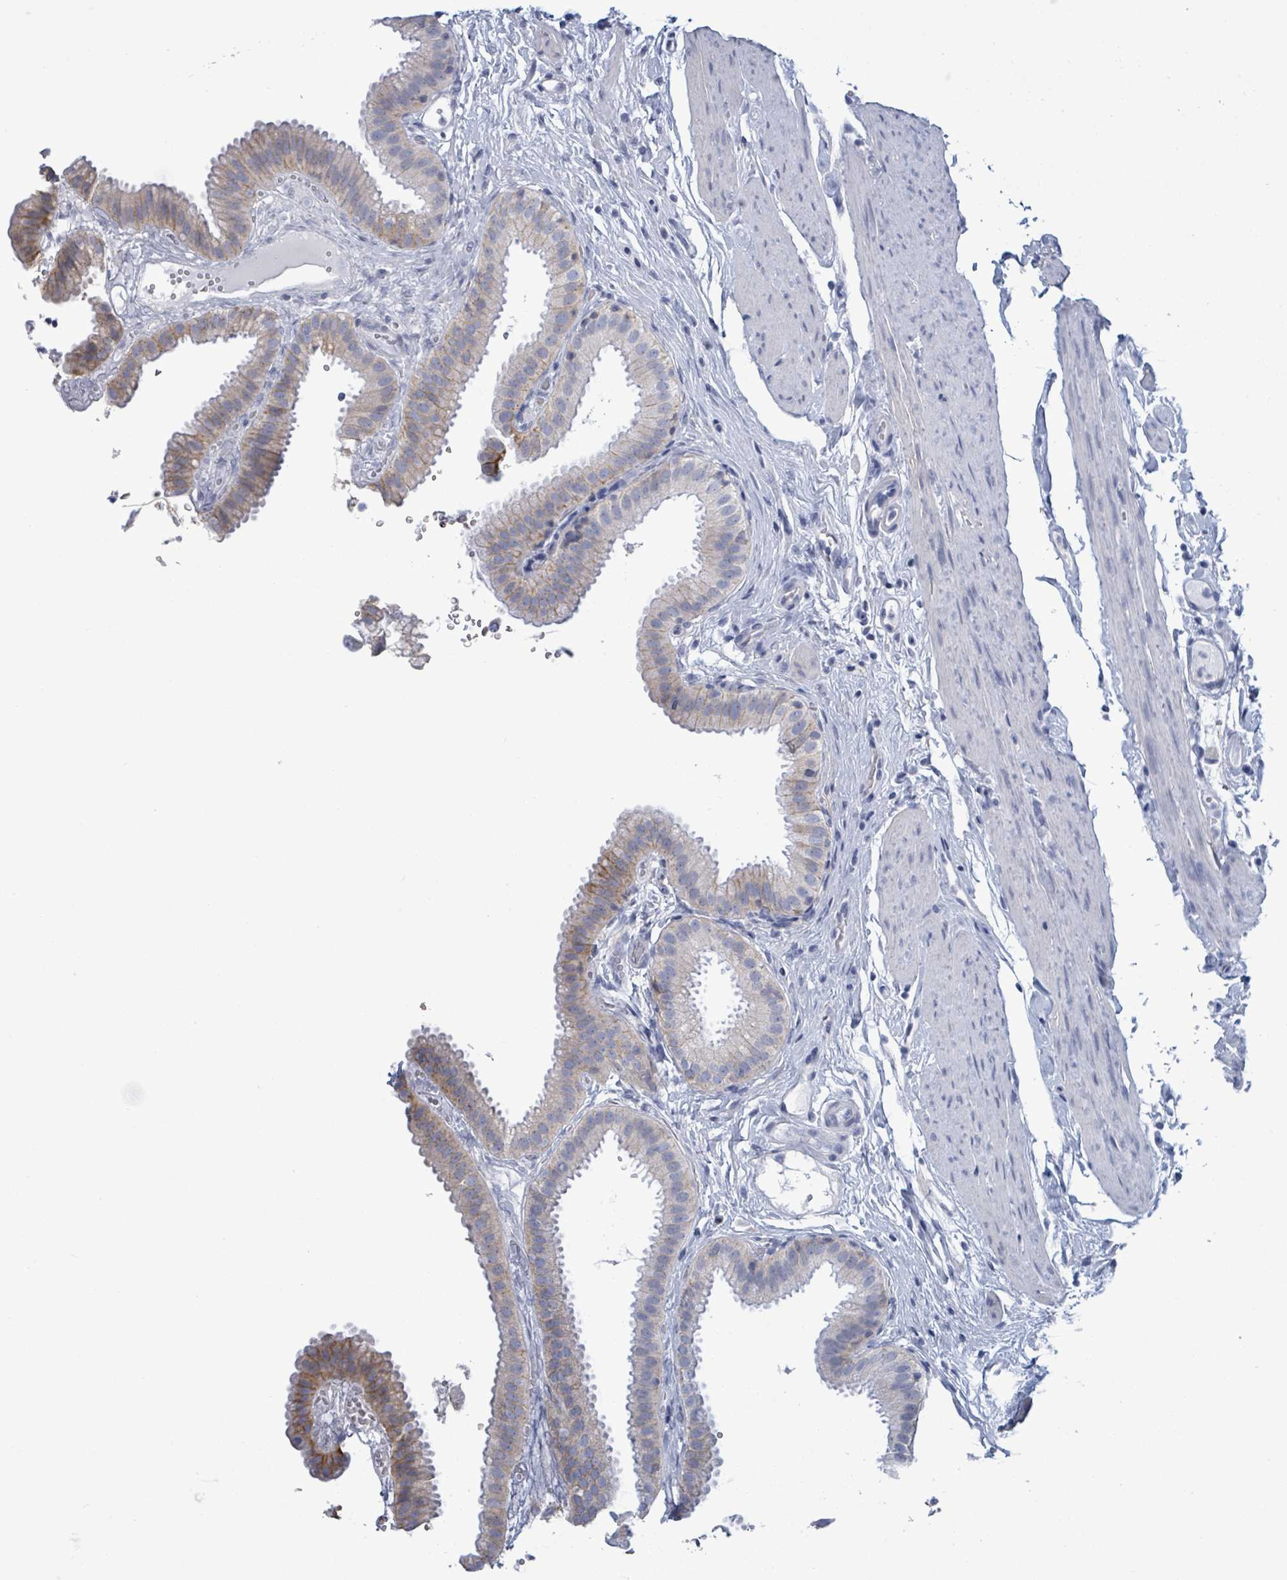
{"staining": {"intensity": "moderate", "quantity": "25%-75%", "location": "cytoplasmic/membranous"}, "tissue": "gallbladder", "cell_type": "Glandular cells", "image_type": "normal", "snomed": [{"axis": "morphology", "description": "Normal tissue, NOS"}, {"axis": "topography", "description": "Gallbladder"}], "caption": "DAB (3,3'-diaminobenzidine) immunohistochemical staining of benign gallbladder exhibits moderate cytoplasmic/membranous protein expression in about 25%-75% of glandular cells.", "gene": "BSG", "patient": {"sex": "female", "age": 61}}